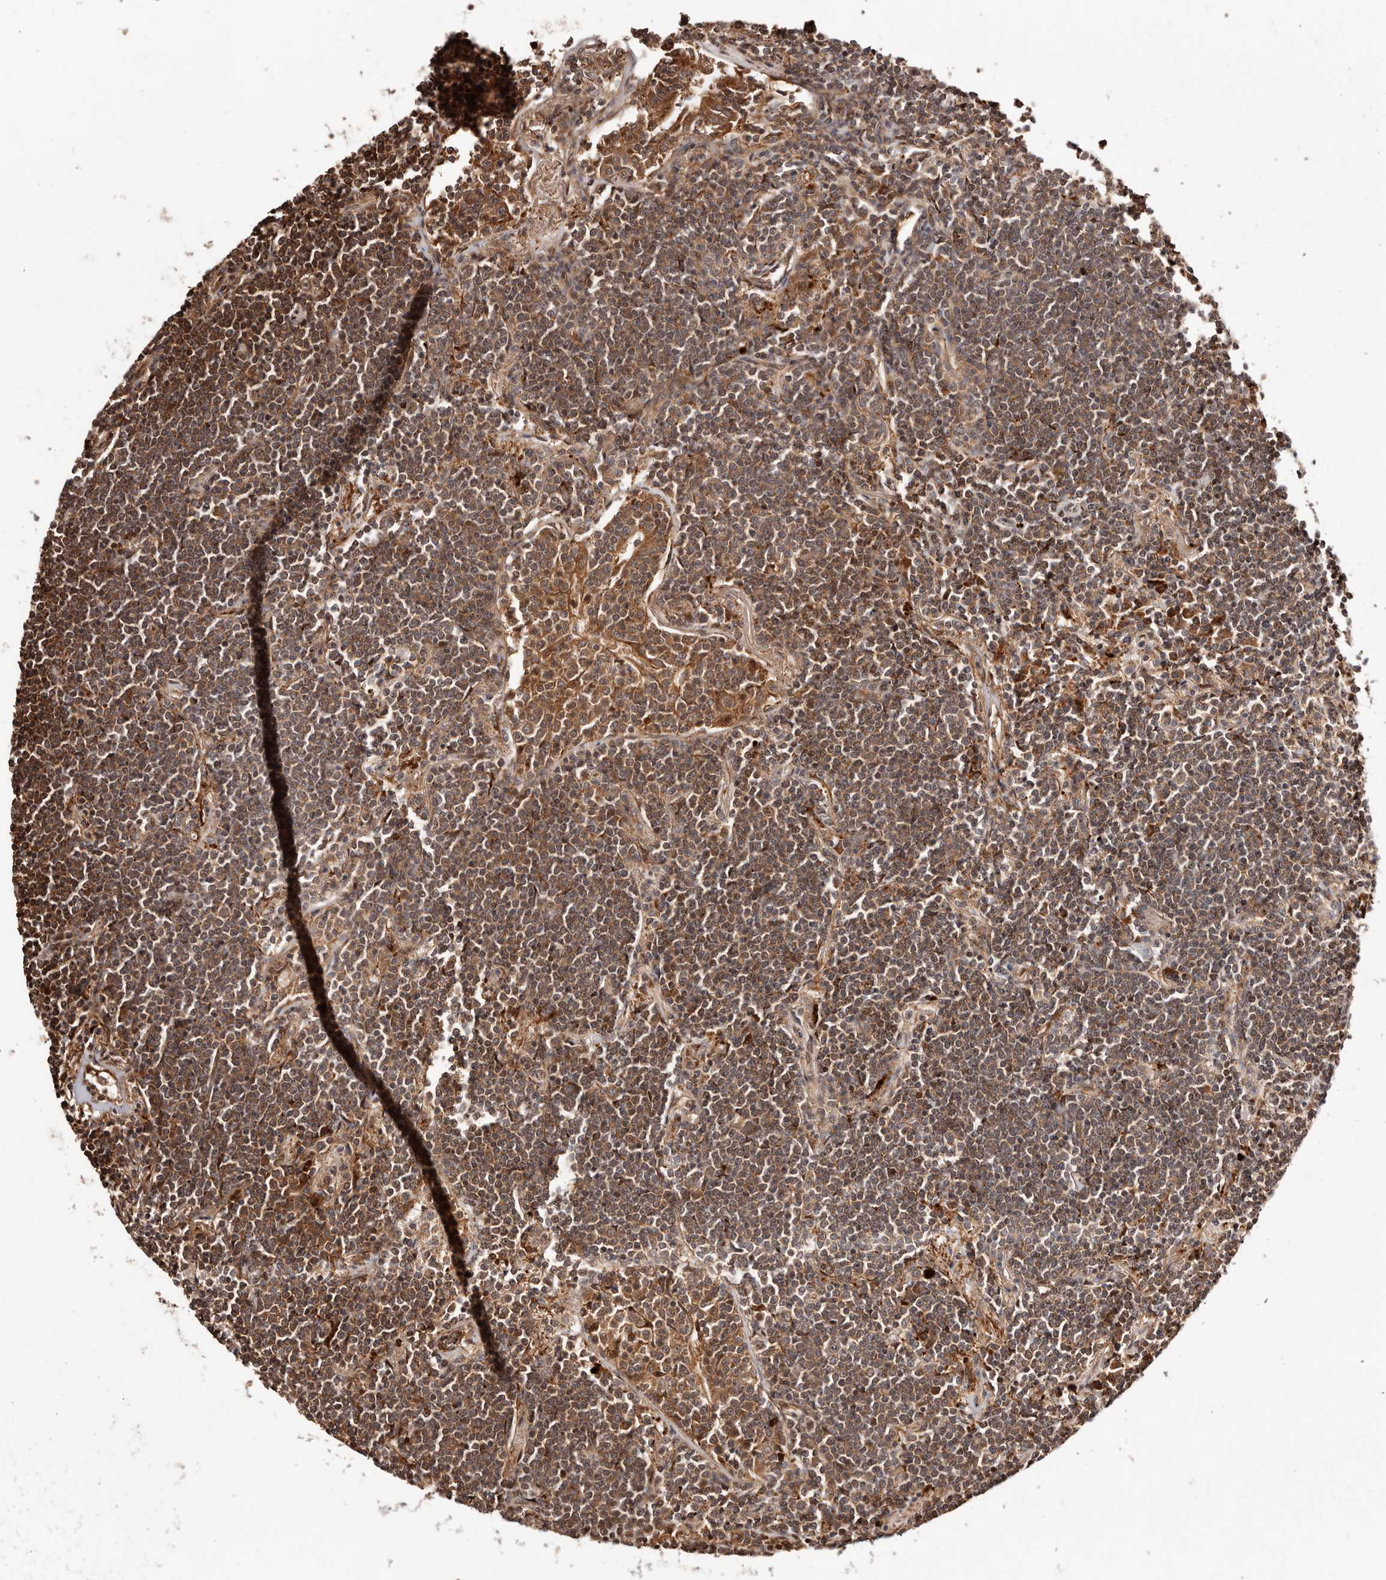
{"staining": {"intensity": "moderate", "quantity": ">75%", "location": "cytoplasmic/membranous"}, "tissue": "lymphoma", "cell_type": "Tumor cells", "image_type": "cancer", "snomed": [{"axis": "morphology", "description": "Malignant lymphoma, non-Hodgkin's type, Low grade"}, {"axis": "topography", "description": "Lung"}], "caption": "Moderate cytoplasmic/membranous protein staining is identified in approximately >75% of tumor cells in lymphoma.", "gene": "PTPN22", "patient": {"sex": "female", "age": 71}}